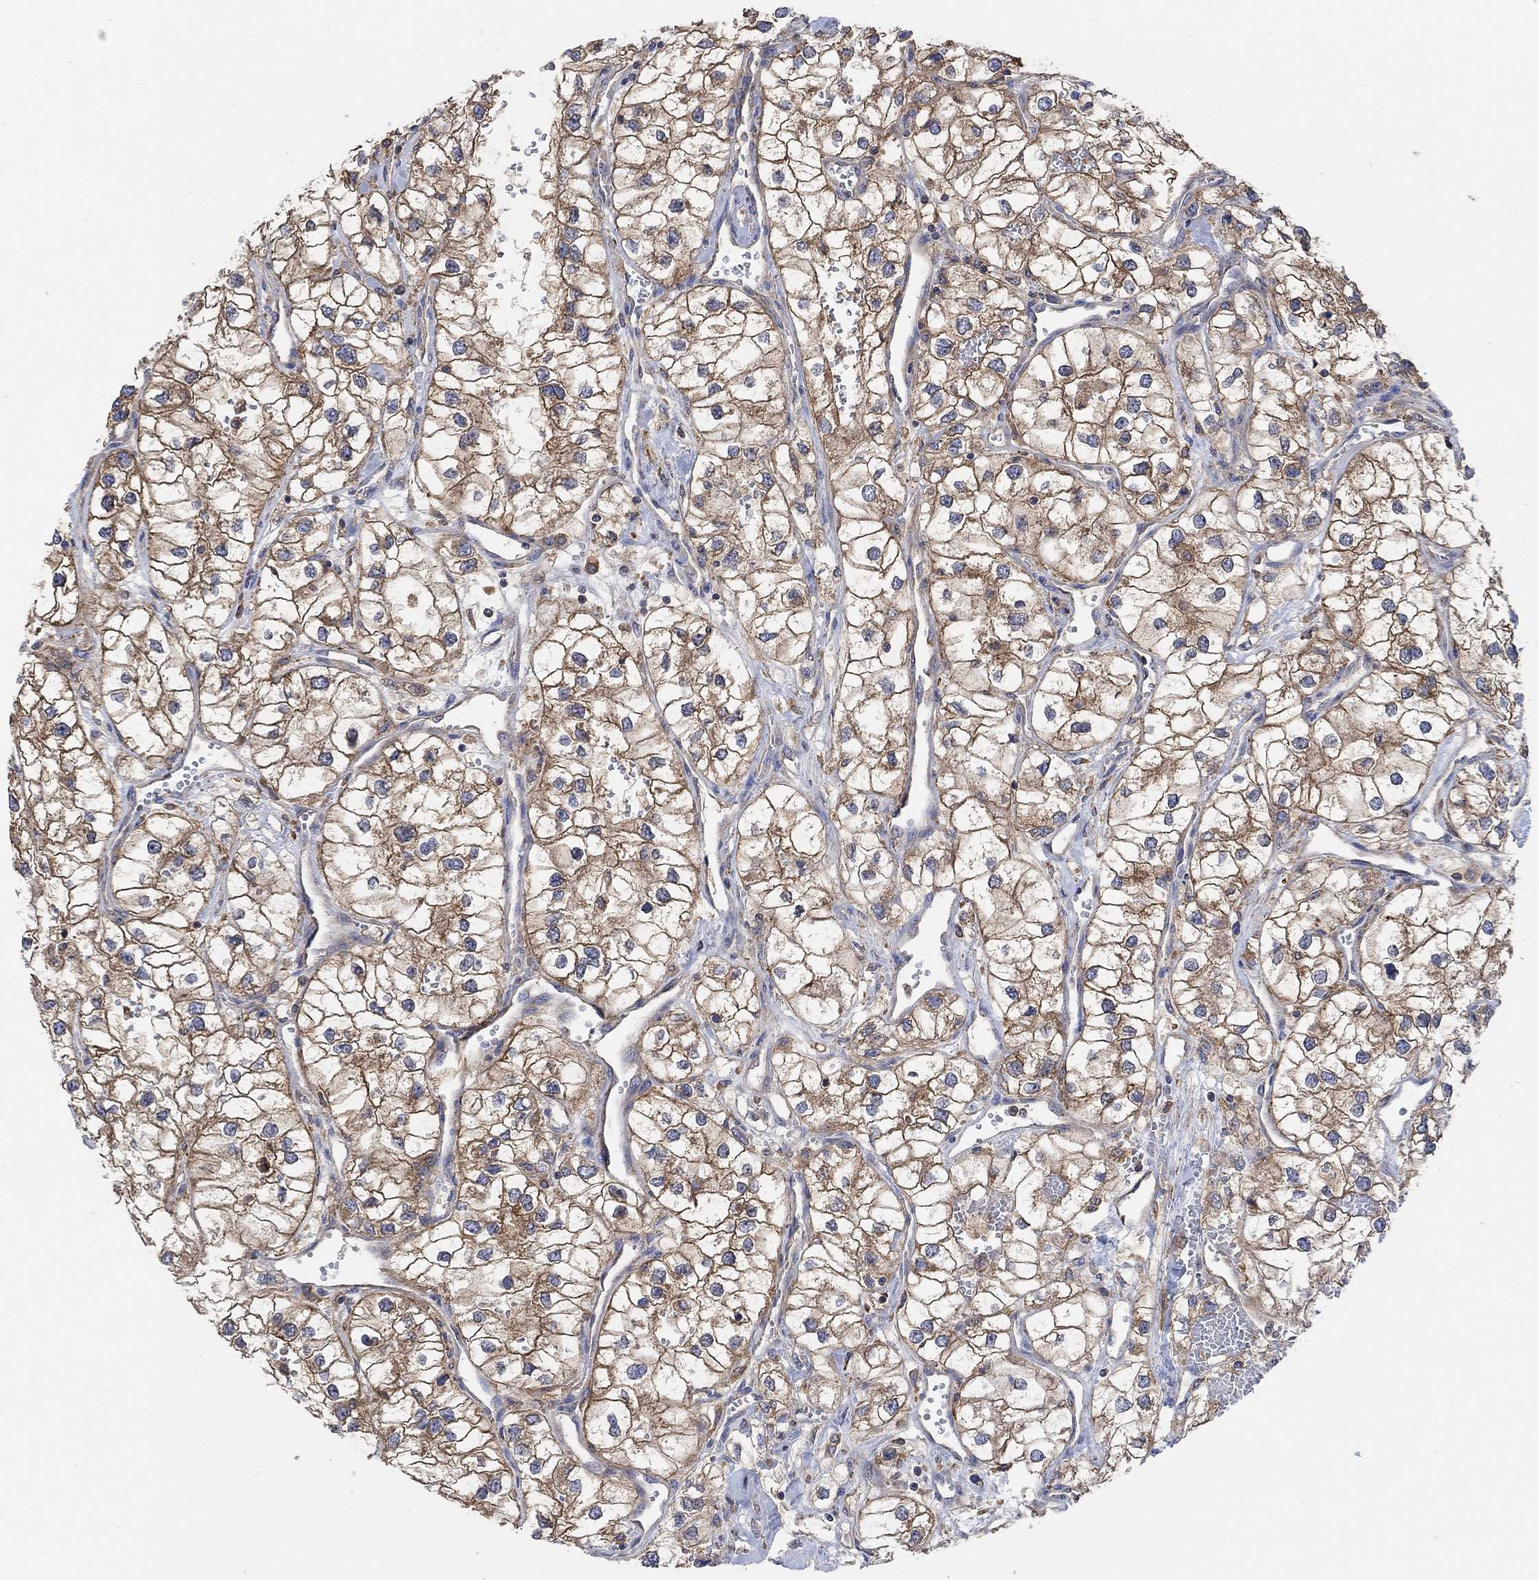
{"staining": {"intensity": "moderate", "quantity": ">75%", "location": "cytoplasmic/membranous"}, "tissue": "renal cancer", "cell_type": "Tumor cells", "image_type": "cancer", "snomed": [{"axis": "morphology", "description": "Adenocarcinoma, NOS"}, {"axis": "topography", "description": "Kidney"}], "caption": "High-magnification brightfield microscopy of adenocarcinoma (renal) stained with DAB (brown) and counterstained with hematoxylin (blue). tumor cells exhibit moderate cytoplasmic/membranous staining is present in about>75% of cells. (DAB (3,3'-diaminobenzidine) = brown stain, brightfield microscopy at high magnification).", "gene": "BLOC1S3", "patient": {"sex": "male", "age": 59}}